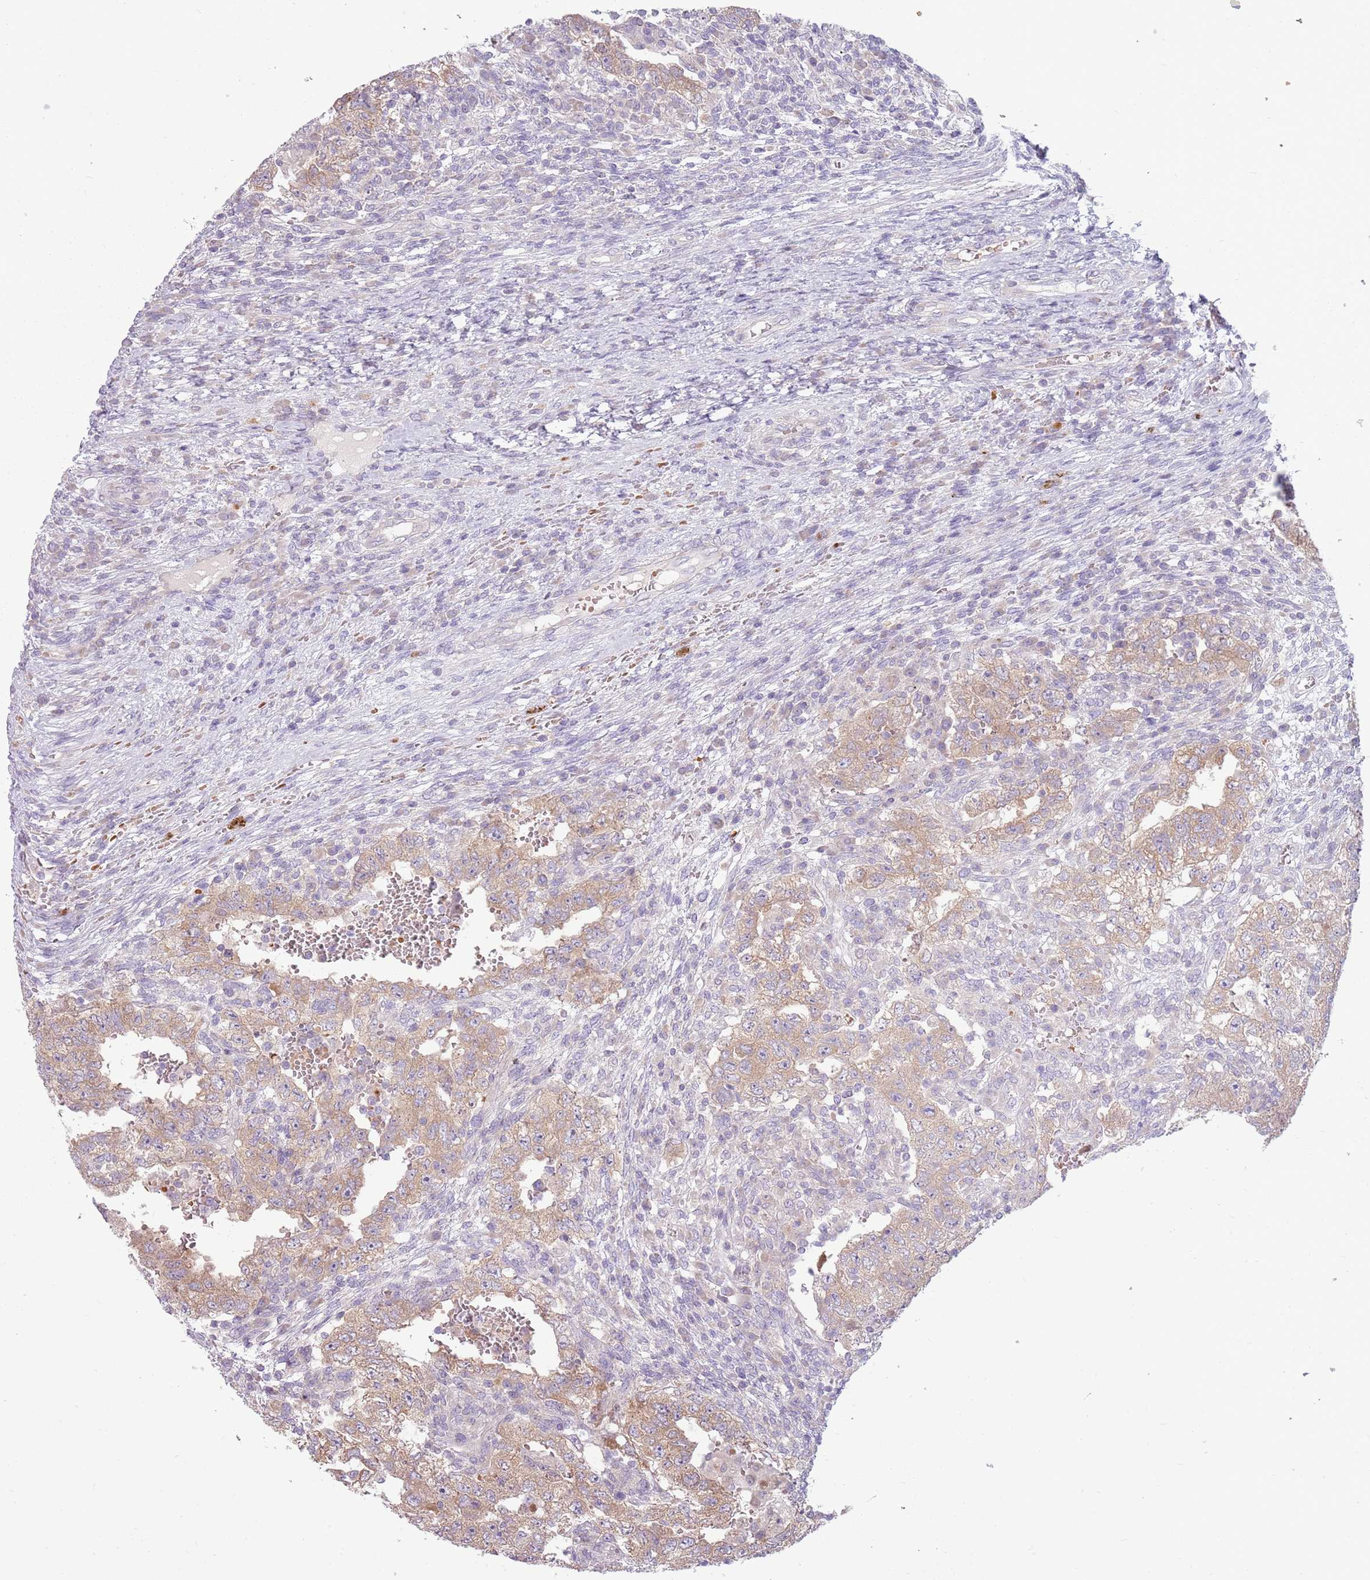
{"staining": {"intensity": "weak", "quantity": ">75%", "location": "cytoplasmic/membranous"}, "tissue": "testis cancer", "cell_type": "Tumor cells", "image_type": "cancer", "snomed": [{"axis": "morphology", "description": "Carcinoma, Embryonal, NOS"}, {"axis": "topography", "description": "Testis"}], "caption": "Tumor cells exhibit low levels of weak cytoplasmic/membranous positivity in about >75% of cells in testis embryonal carcinoma.", "gene": "HSPA14", "patient": {"sex": "male", "age": 26}}